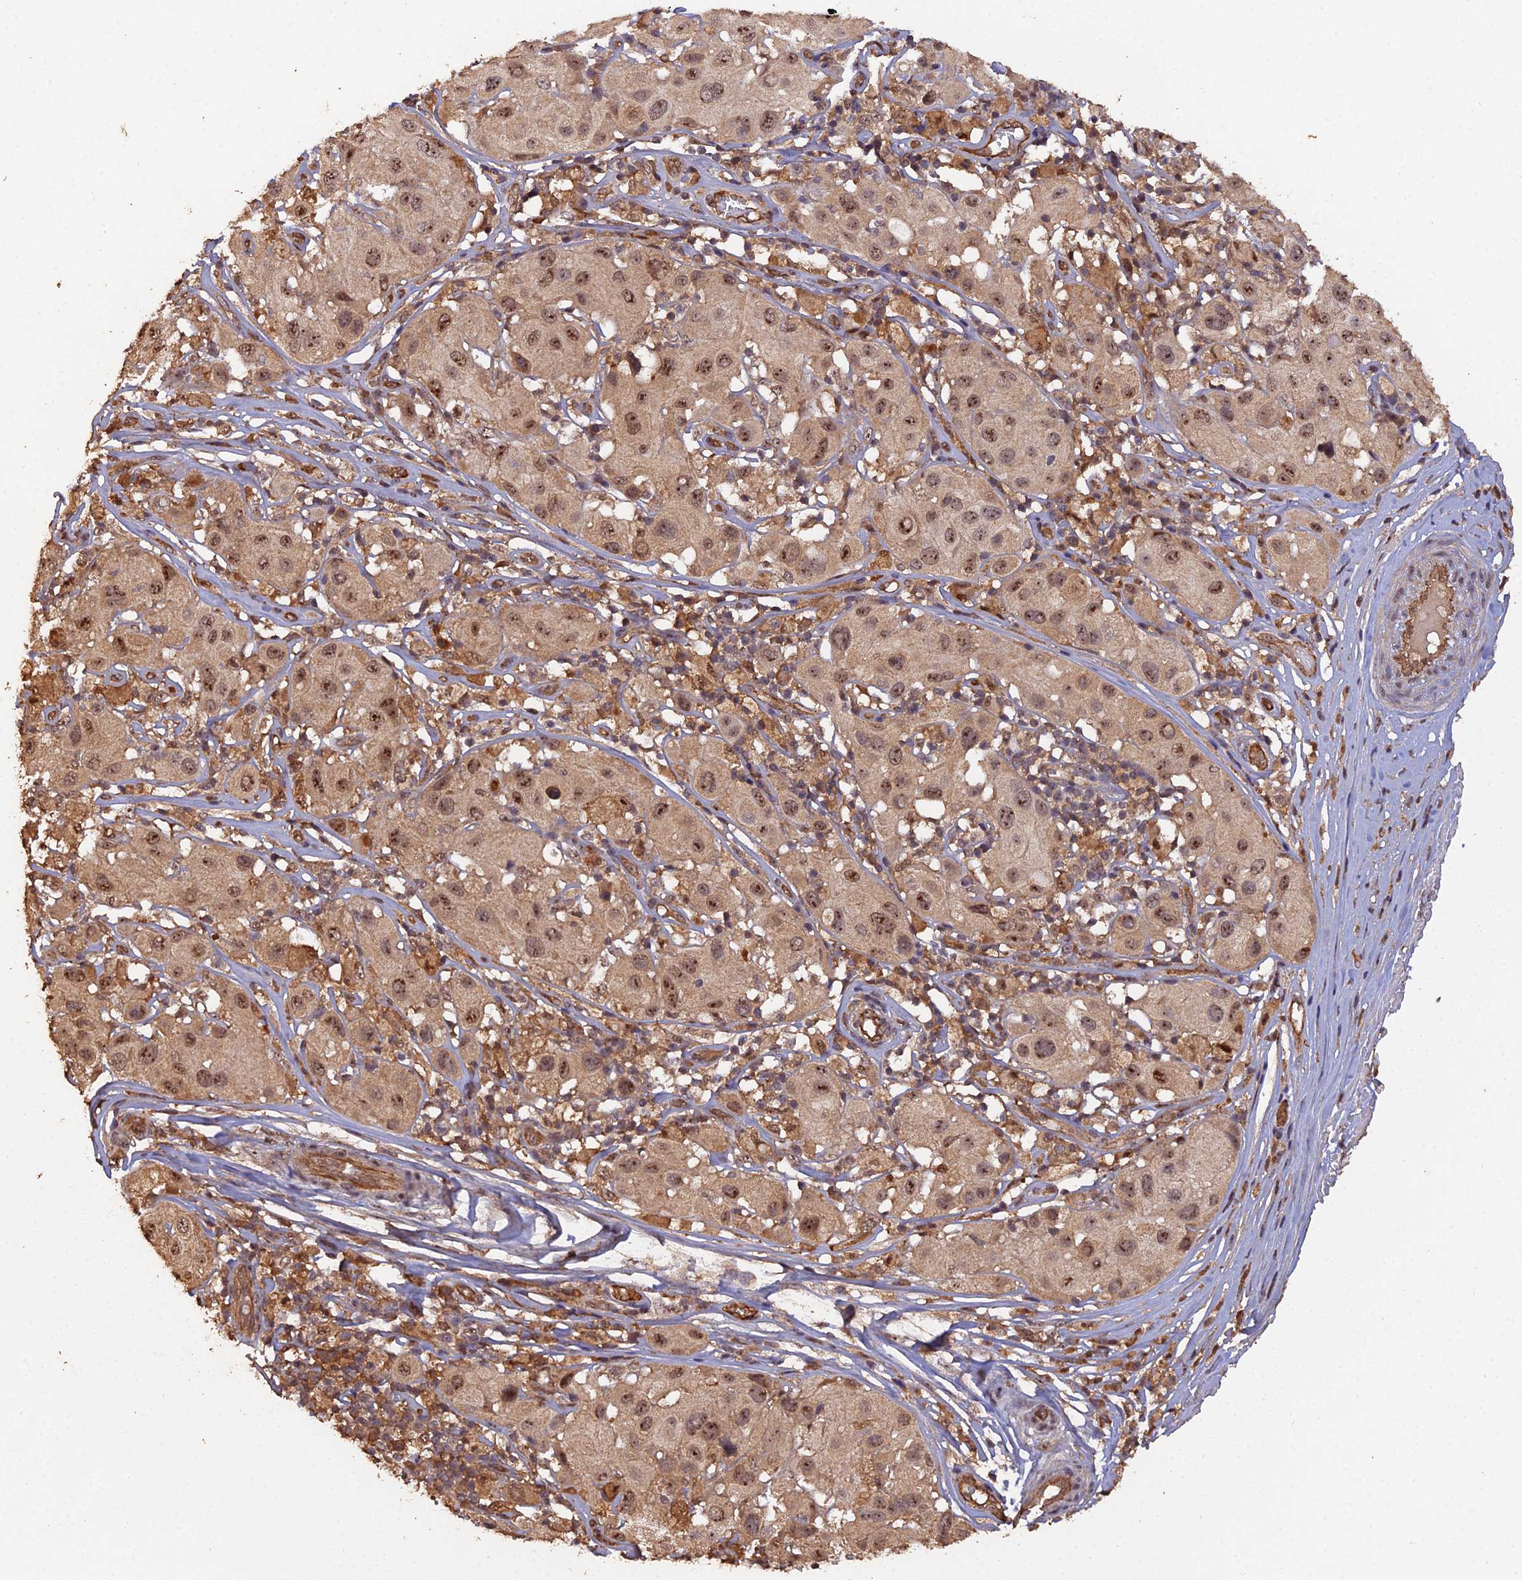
{"staining": {"intensity": "strong", "quantity": ">75%", "location": "cytoplasmic/membranous,nuclear"}, "tissue": "melanoma", "cell_type": "Tumor cells", "image_type": "cancer", "snomed": [{"axis": "morphology", "description": "Malignant melanoma, Metastatic site"}, {"axis": "topography", "description": "Skin"}], "caption": "Immunohistochemical staining of human malignant melanoma (metastatic site) displays strong cytoplasmic/membranous and nuclear protein staining in approximately >75% of tumor cells.", "gene": "RALGAPA2", "patient": {"sex": "male", "age": 41}}